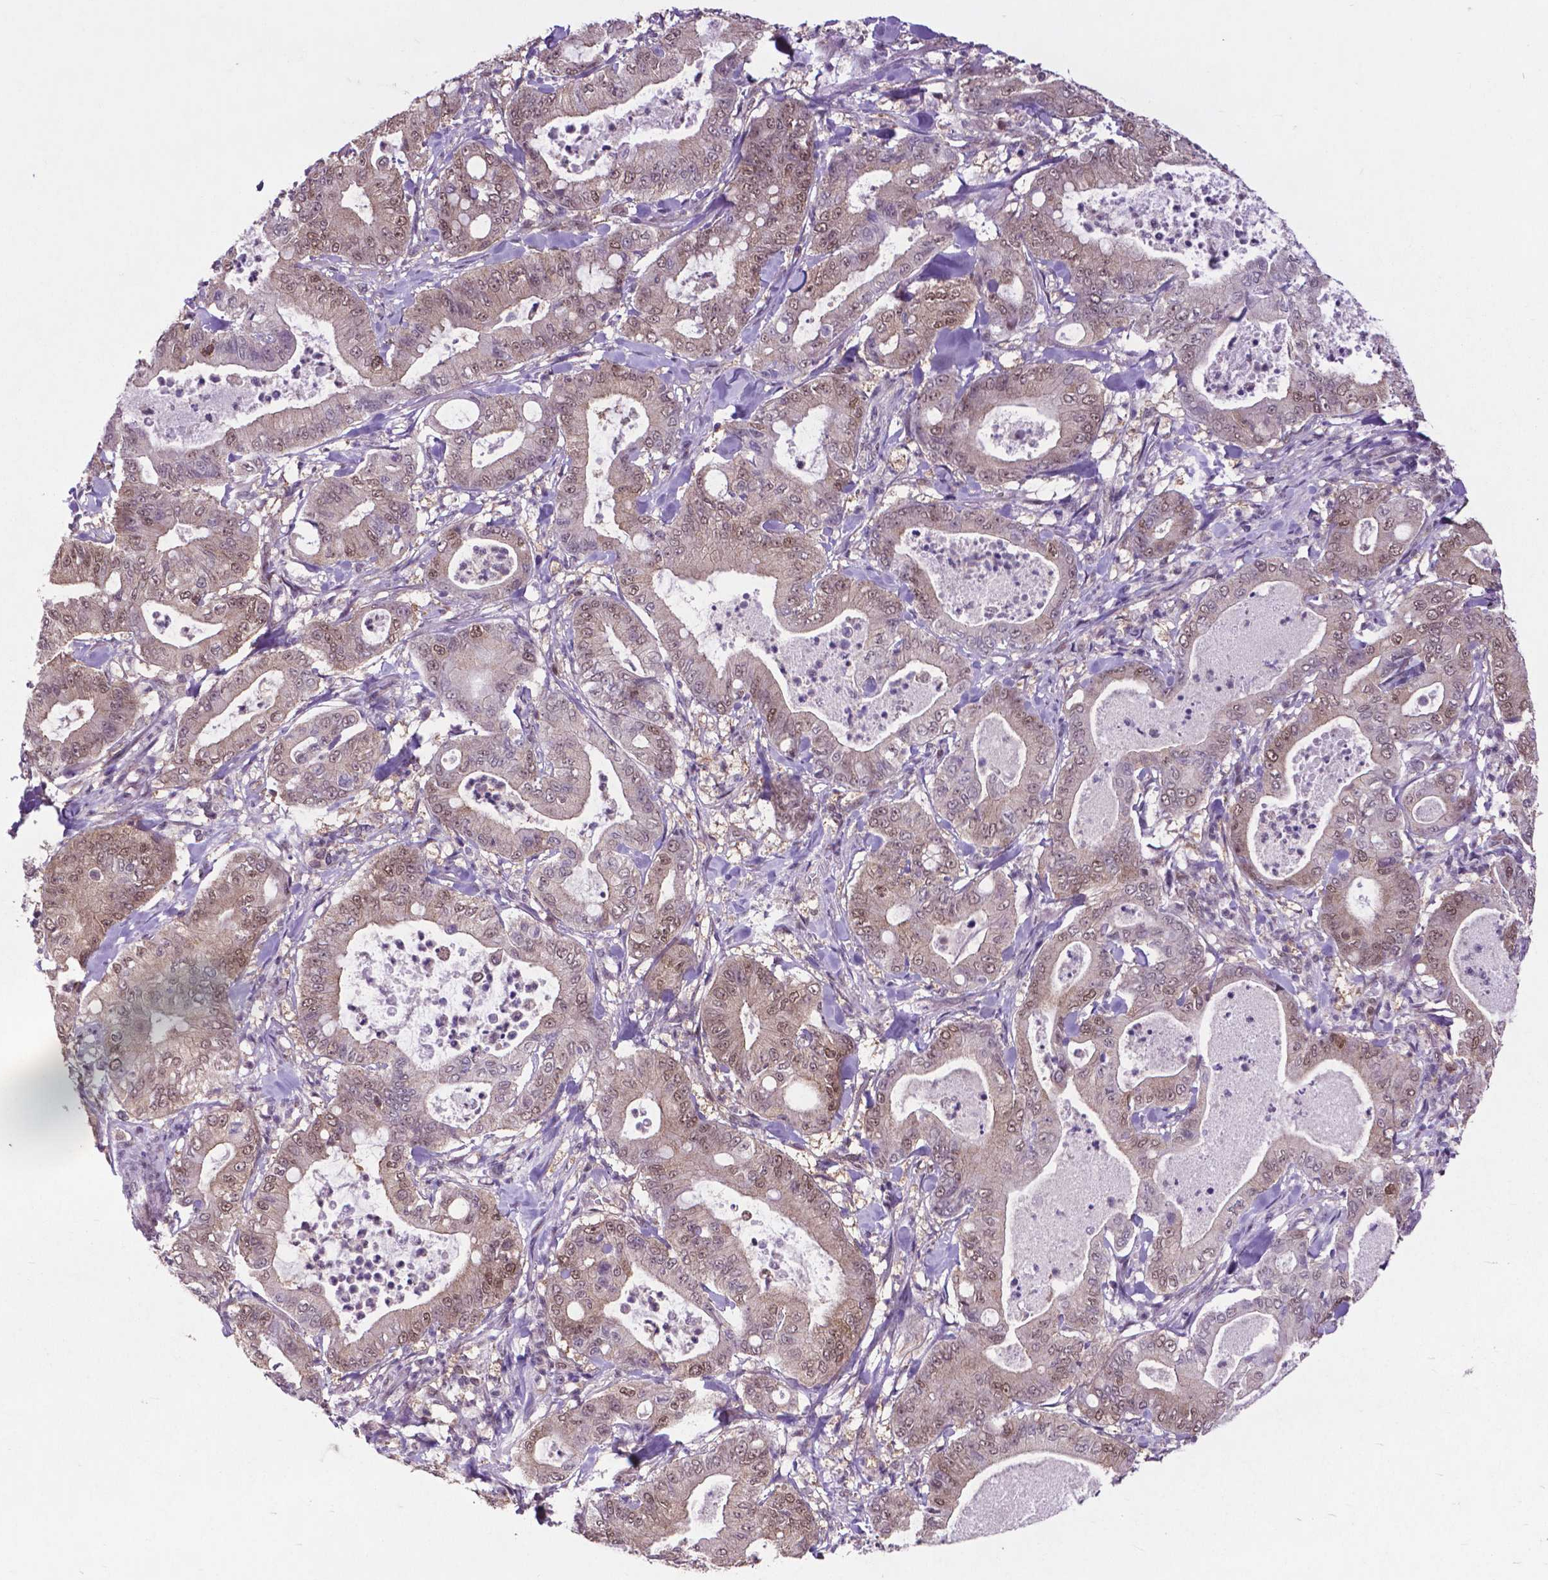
{"staining": {"intensity": "weak", "quantity": ">75%", "location": "nuclear"}, "tissue": "pancreatic cancer", "cell_type": "Tumor cells", "image_type": "cancer", "snomed": [{"axis": "morphology", "description": "Adenocarcinoma, NOS"}, {"axis": "topography", "description": "Pancreas"}], "caption": "Weak nuclear positivity is present in about >75% of tumor cells in pancreatic adenocarcinoma.", "gene": "FAF1", "patient": {"sex": "male", "age": 71}}